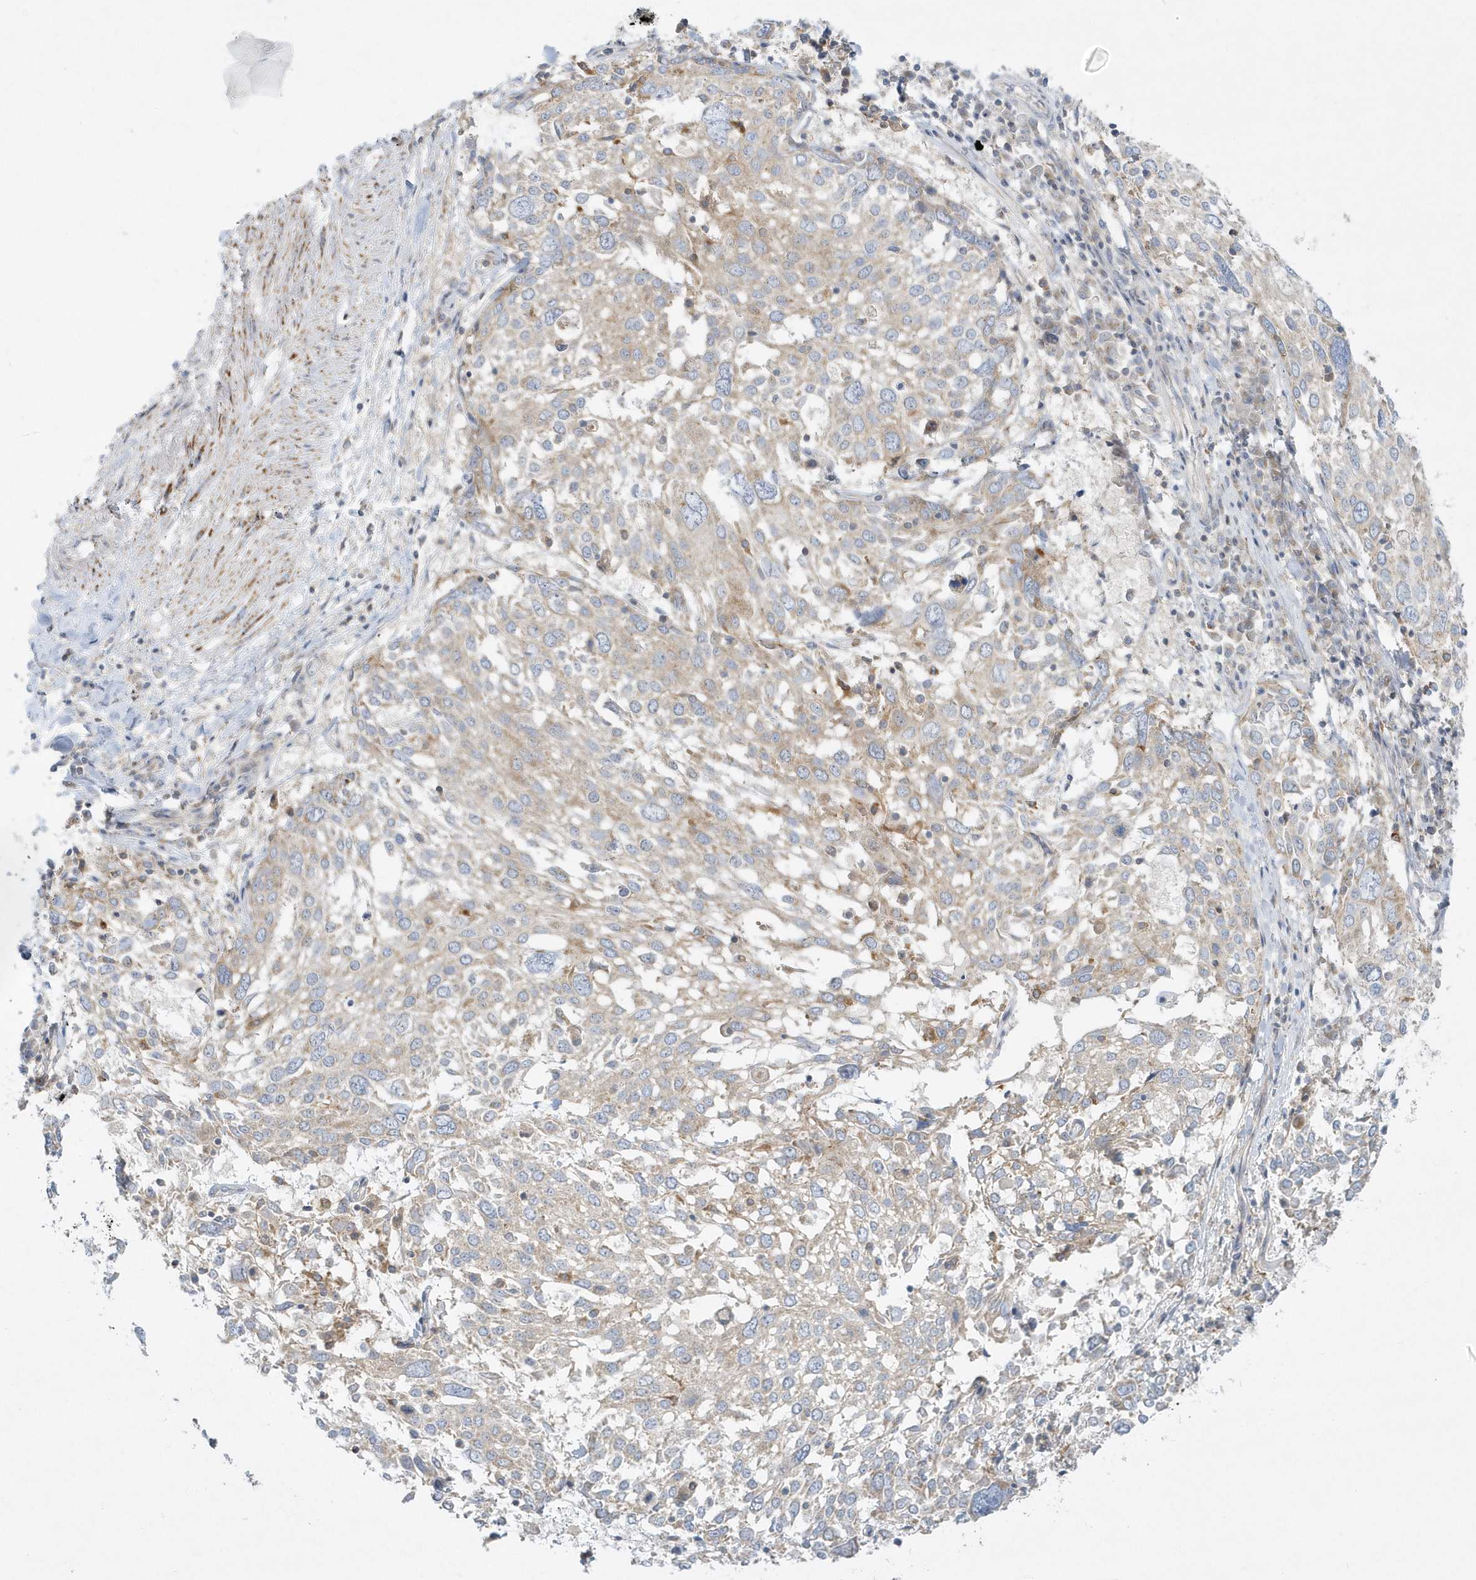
{"staining": {"intensity": "weak", "quantity": "<25%", "location": "cytoplasmic/membranous"}, "tissue": "lung cancer", "cell_type": "Tumor cells", "image_type": "cancer", "snomed": [{"axis": "morphology", "description": "Squamous cell carcinoma, NOS"}, {"axis": "topography", "description": "Lung"}], "caption": "An immunohistochemistry (IHC) histopathology image of lung squamous cell carcinoma is shown. There is no staining in tumor cells of lung squamous cell carcinoma.", "gene": "DNAJC18", "patient": {"sex": "male", "age": 65}}